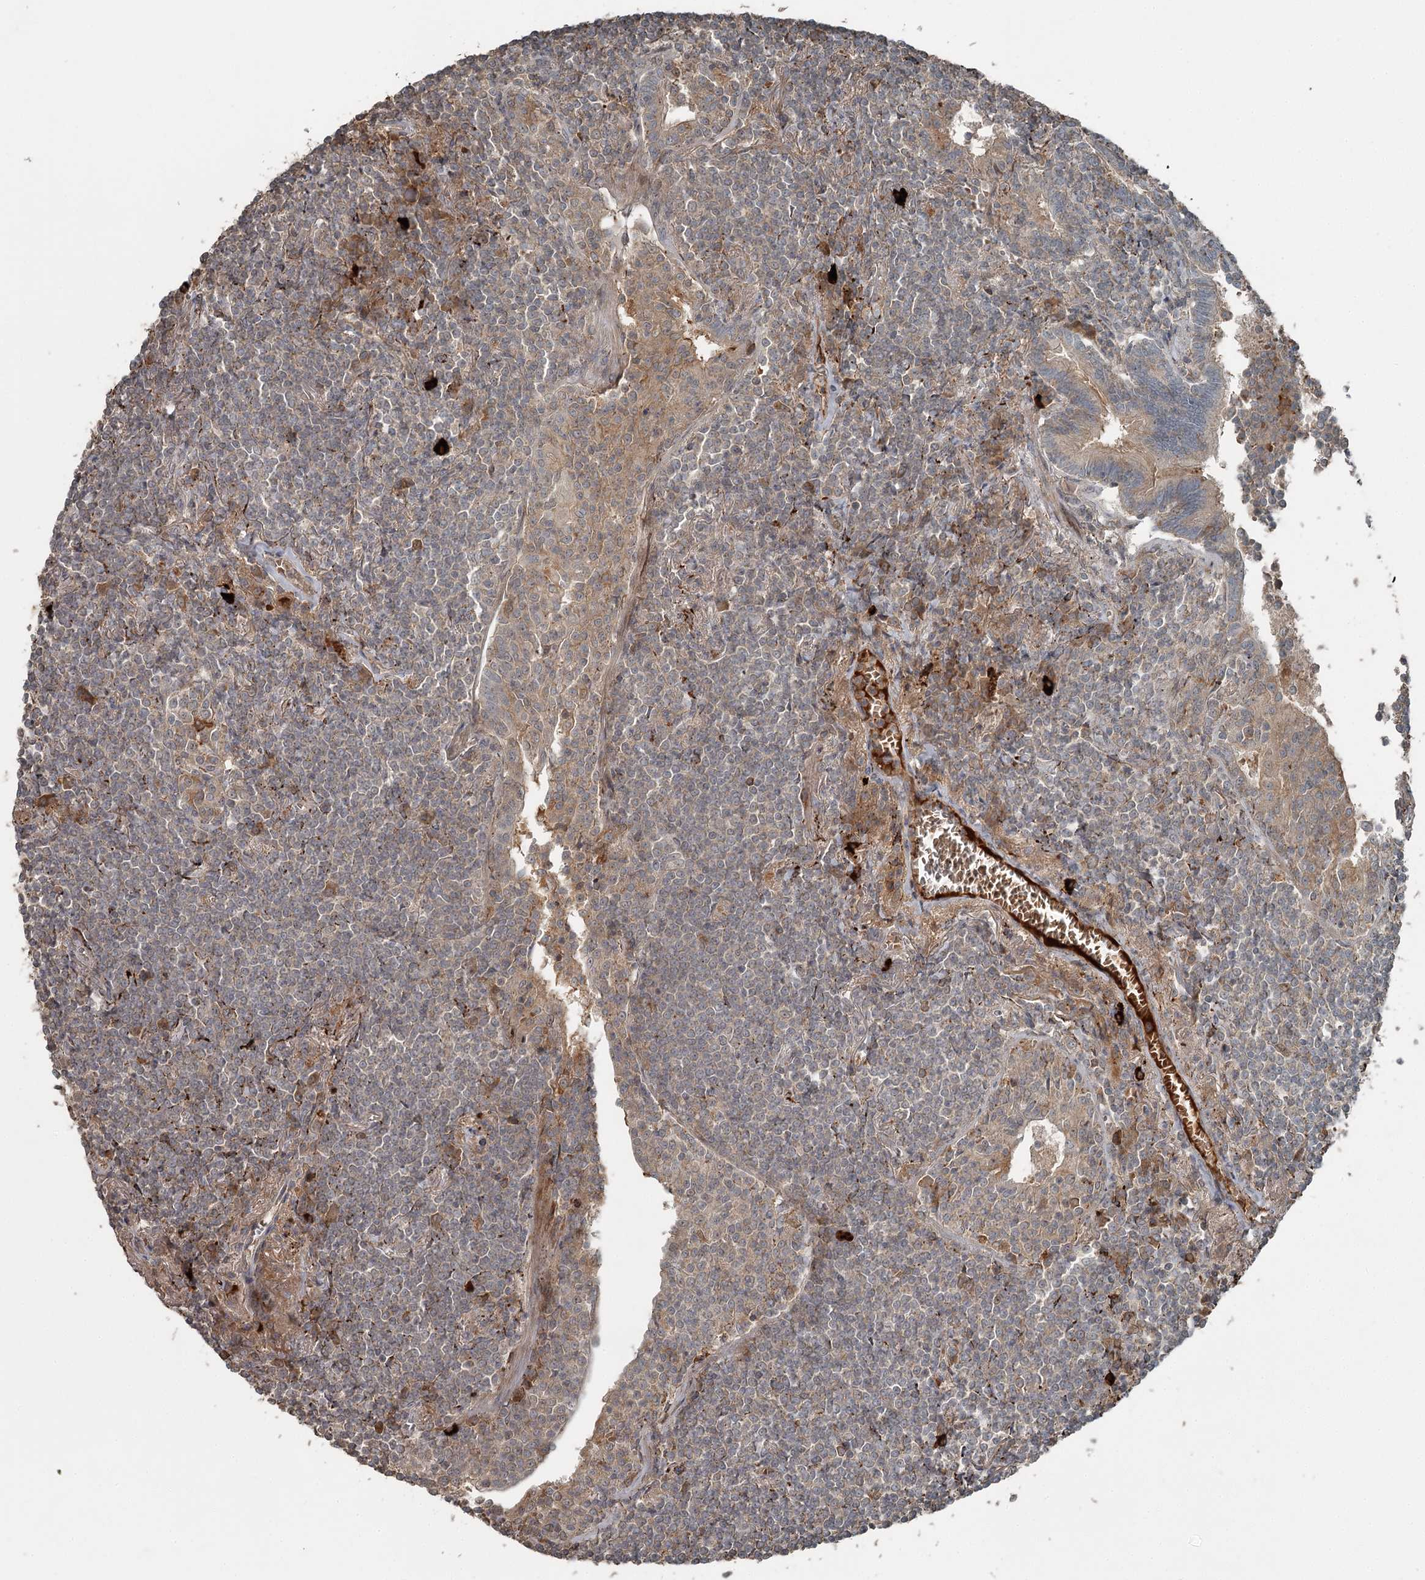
{"staining": {"intensity": "weak", "quantity": "25%-75%", "location": "cytoplasmic/membranous"}, "tissue": "lymphoma", "cell_type": "Tumor cells", "image_type": "cancer", "snomed": [{"axis": "morphology", "description": "Malignant lymphoma, non-Hodgkin's type, Low grade"}, {"axis": "topography", "description": "Lung"}], "caption": "This is a micrograph of IHC staining of lymphoma, which shows weak expression in the cytoplasmic/membranous of tumor cells.", "gene": "SLC39A8", "patient": {"sex": "female", "age": 71}}